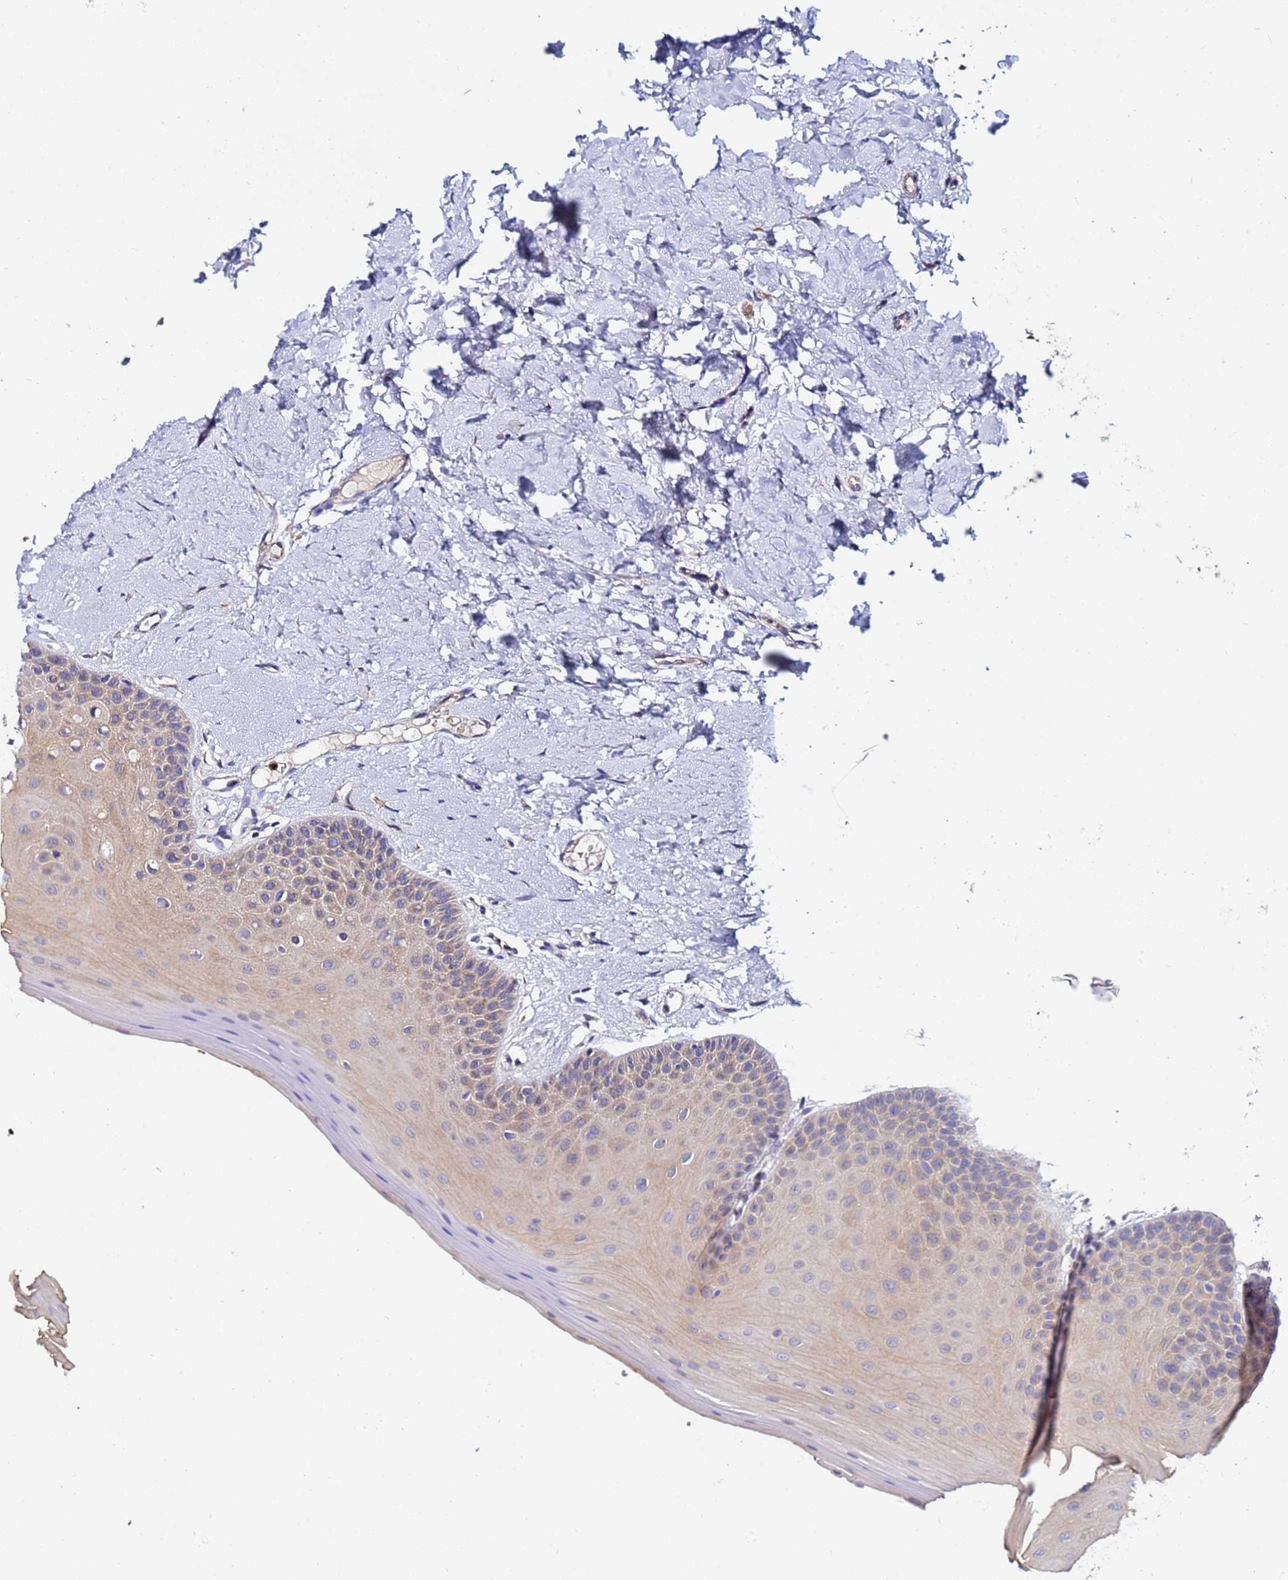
{"staining": {"intensity": "weak", "quantity": "25%-75%", "location": "cytoplasmic/membranous"}, "tissue": "oral mucosa", "cell_type": "Squamous epithelial cells", "image_type": "normal", "snomed": [{"axis": "morphology", "description": "Normal tissue, NOS"}, {"axis": "topography", "description": "Oral tissue"}], "caption": "This is a histology image of immunohistochemistry (IHC) staining of unremarkable oral mucosa, which shows weak staining in the cytoplasmic/membranous of squamous epithelial cells.", "gene": "TTLL11", "patient": {"sex": "female", "age": 67}}